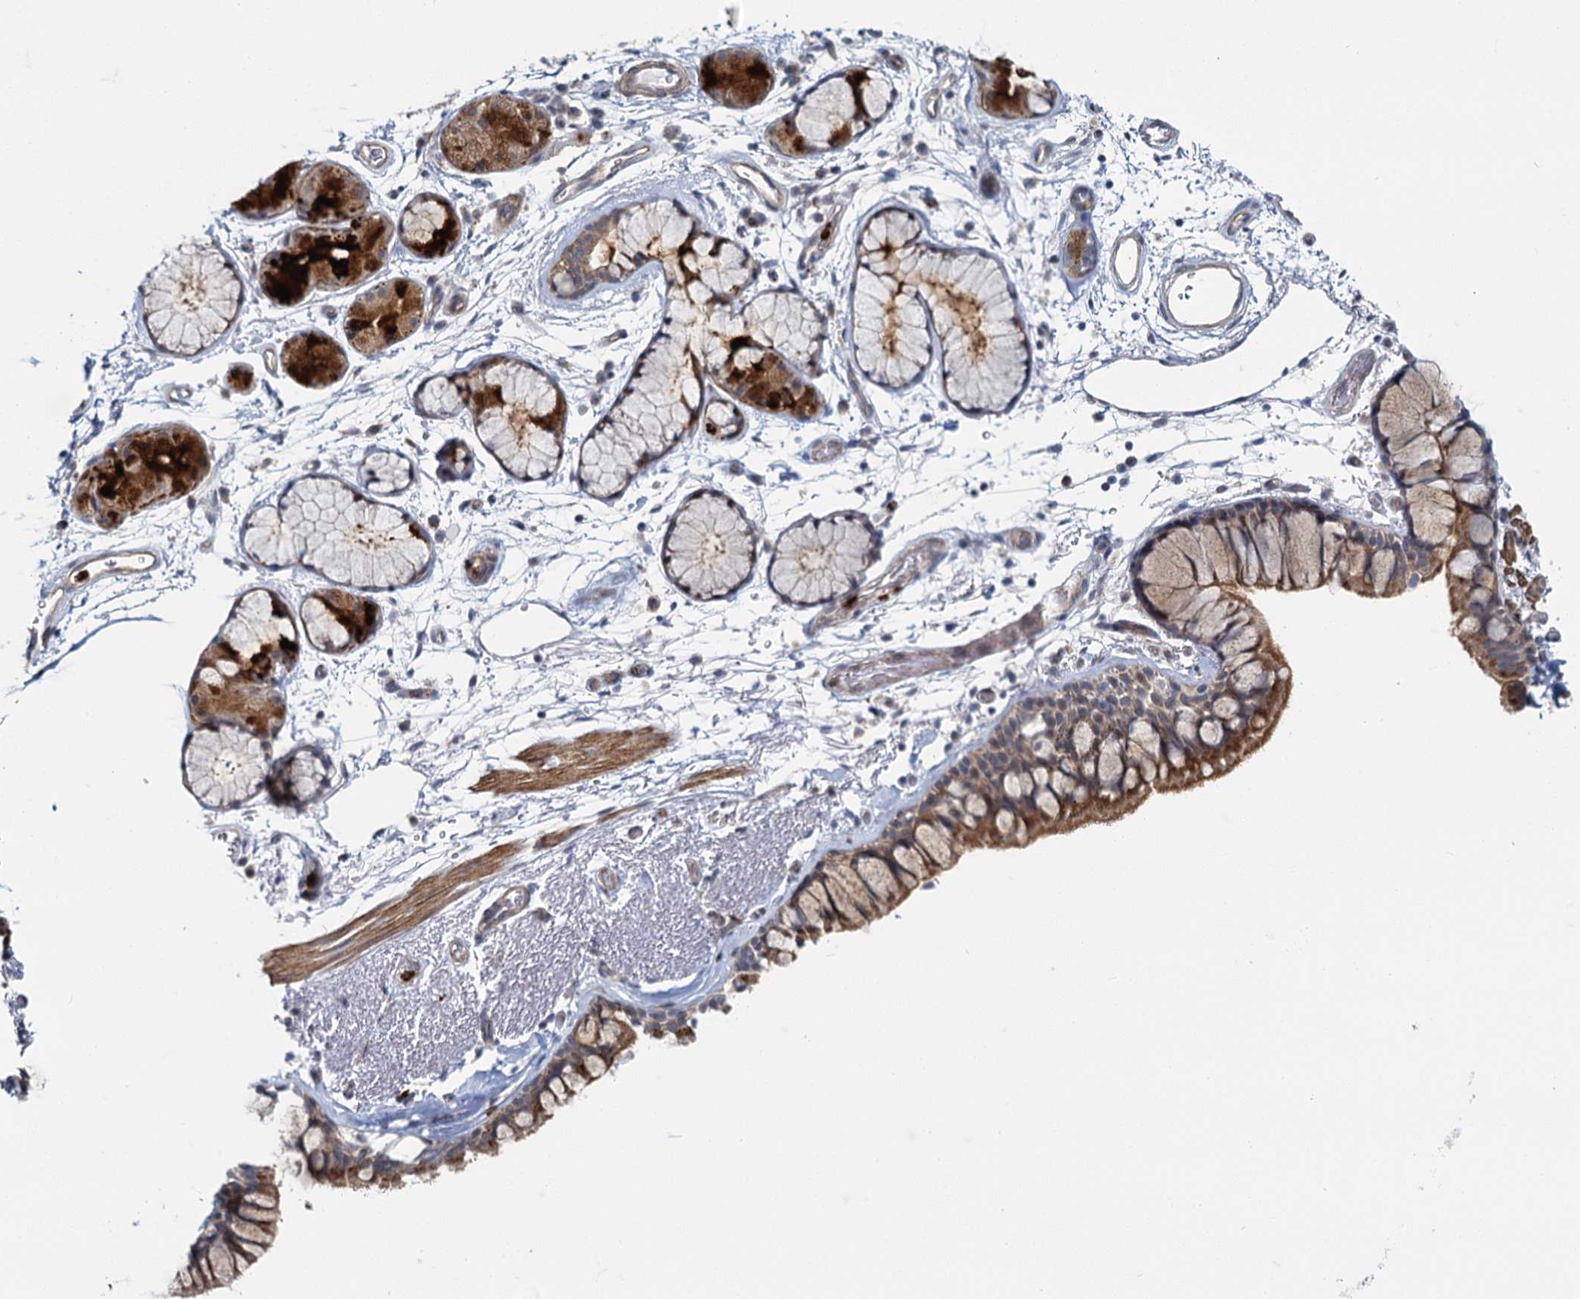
{"staining": {"intensity": "moderate", "quantity": ">75%", "location": "cytoplasmic/membranous"}, "tissue": "bronchus", "cell_type": "Respiratory epithelial cells", "image_type": "normal", "snomed": [{"axis": "morphology", "description": "Normal tissue, NOS"}, {"axis": "topography", "description": "Bronchus"}], "caption": "The photomicrograph exhibits staining of normal bronchus, revealing moderate cytoplasmic/membranous protein expression (brown color) within respiratory epithelial cells. The protein of interest is stained brown, and the nuclei are stained in blue (DAB IHC with brightfield microscopy, high magnification).", "gene": "ADCY2", "patient": {"sex": "male", "age": 65}}